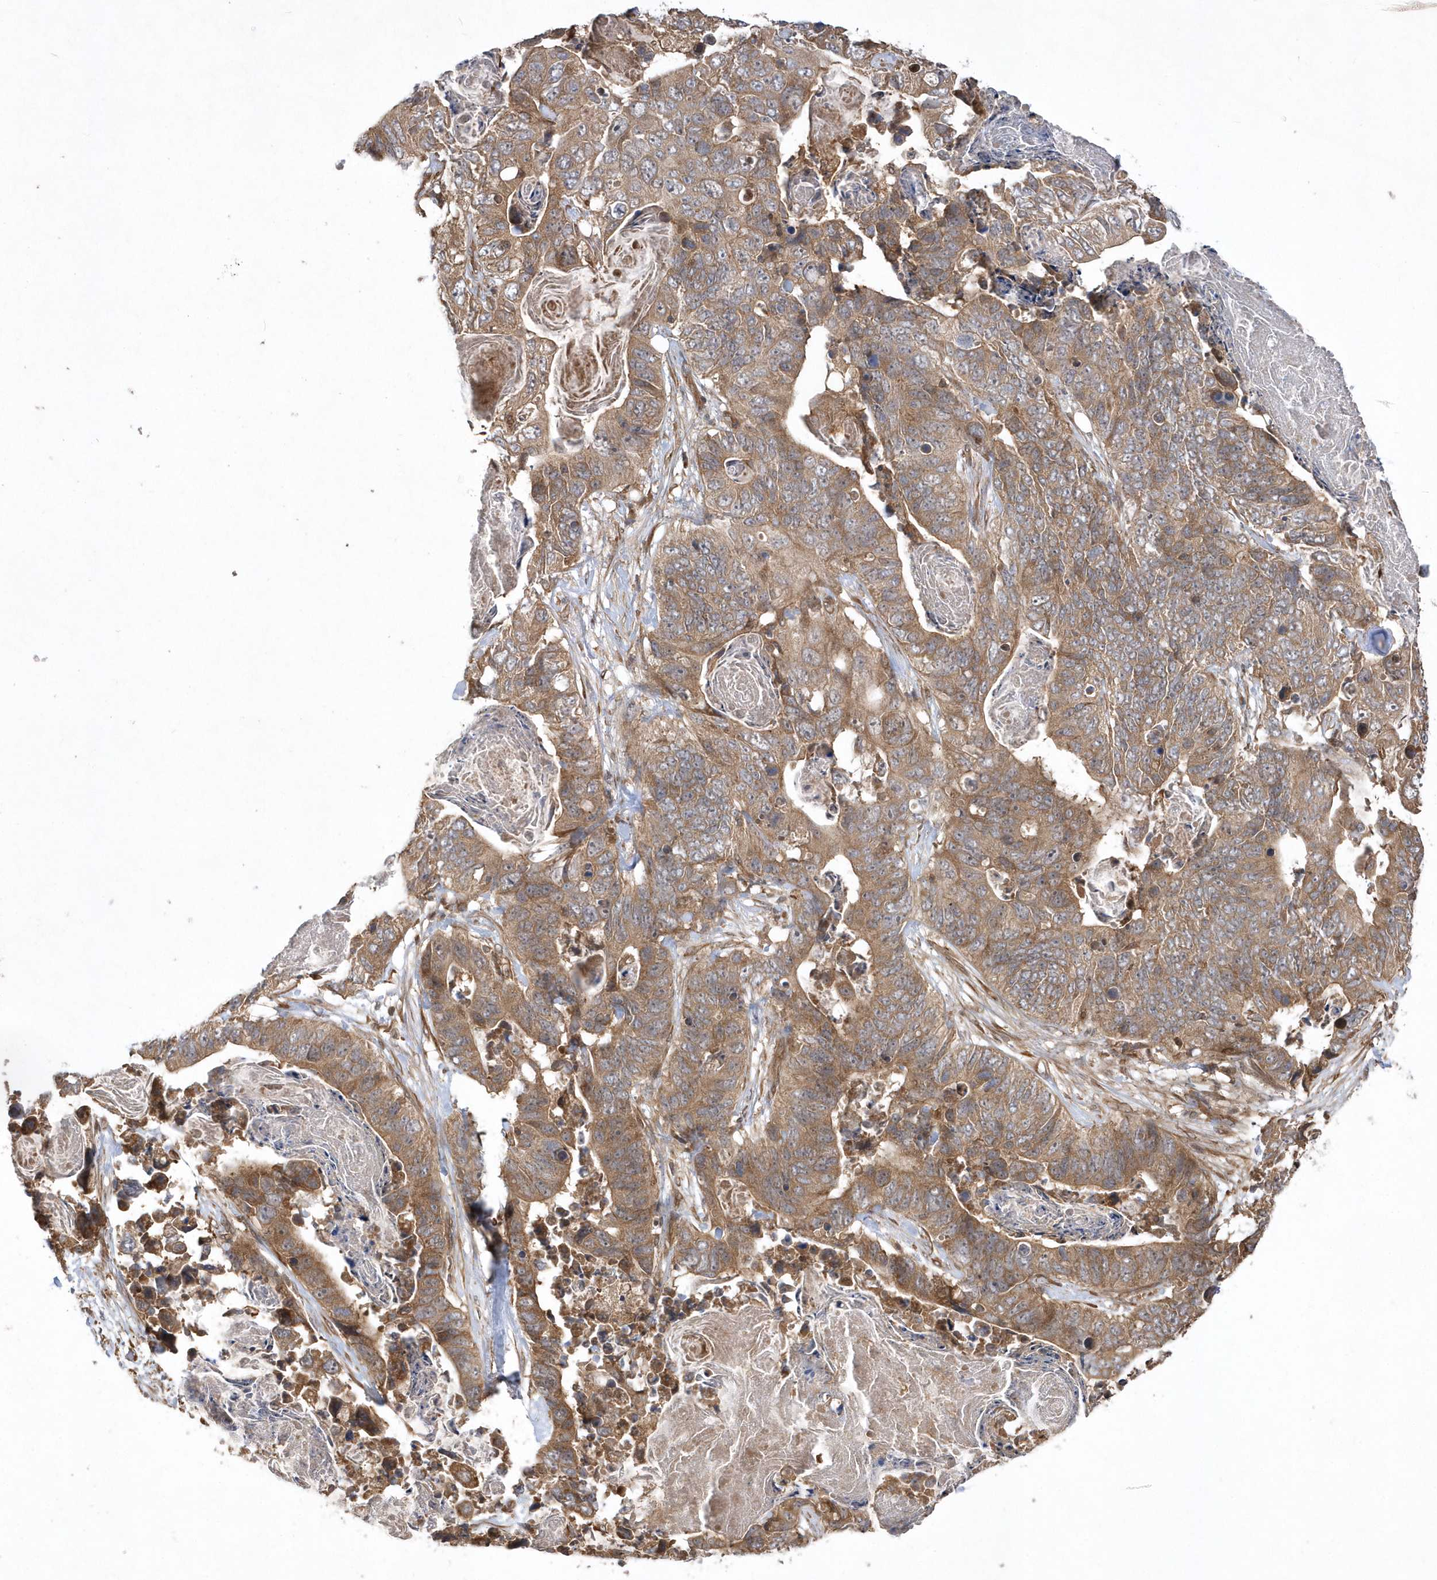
{"staining": {"intensity": "moderate", "quantity": ">75%", "location": "cytoplasmic/membranous"}, "tissue": "stomach cancer", "cell_type": "Tumor cells", "image_type": "cancer", "snomed": [{"axis": "morphology", "description": "Adenocarcinoma, NOS"}, {"axis": "topography", "description": "Stomach"}], "caption": "Human stomach adenocarcinoma stained with a protein marker displays moderate staining in tumor cells.", "gene": "GFM2", "patient": {"sex": "female", "age": 89}}